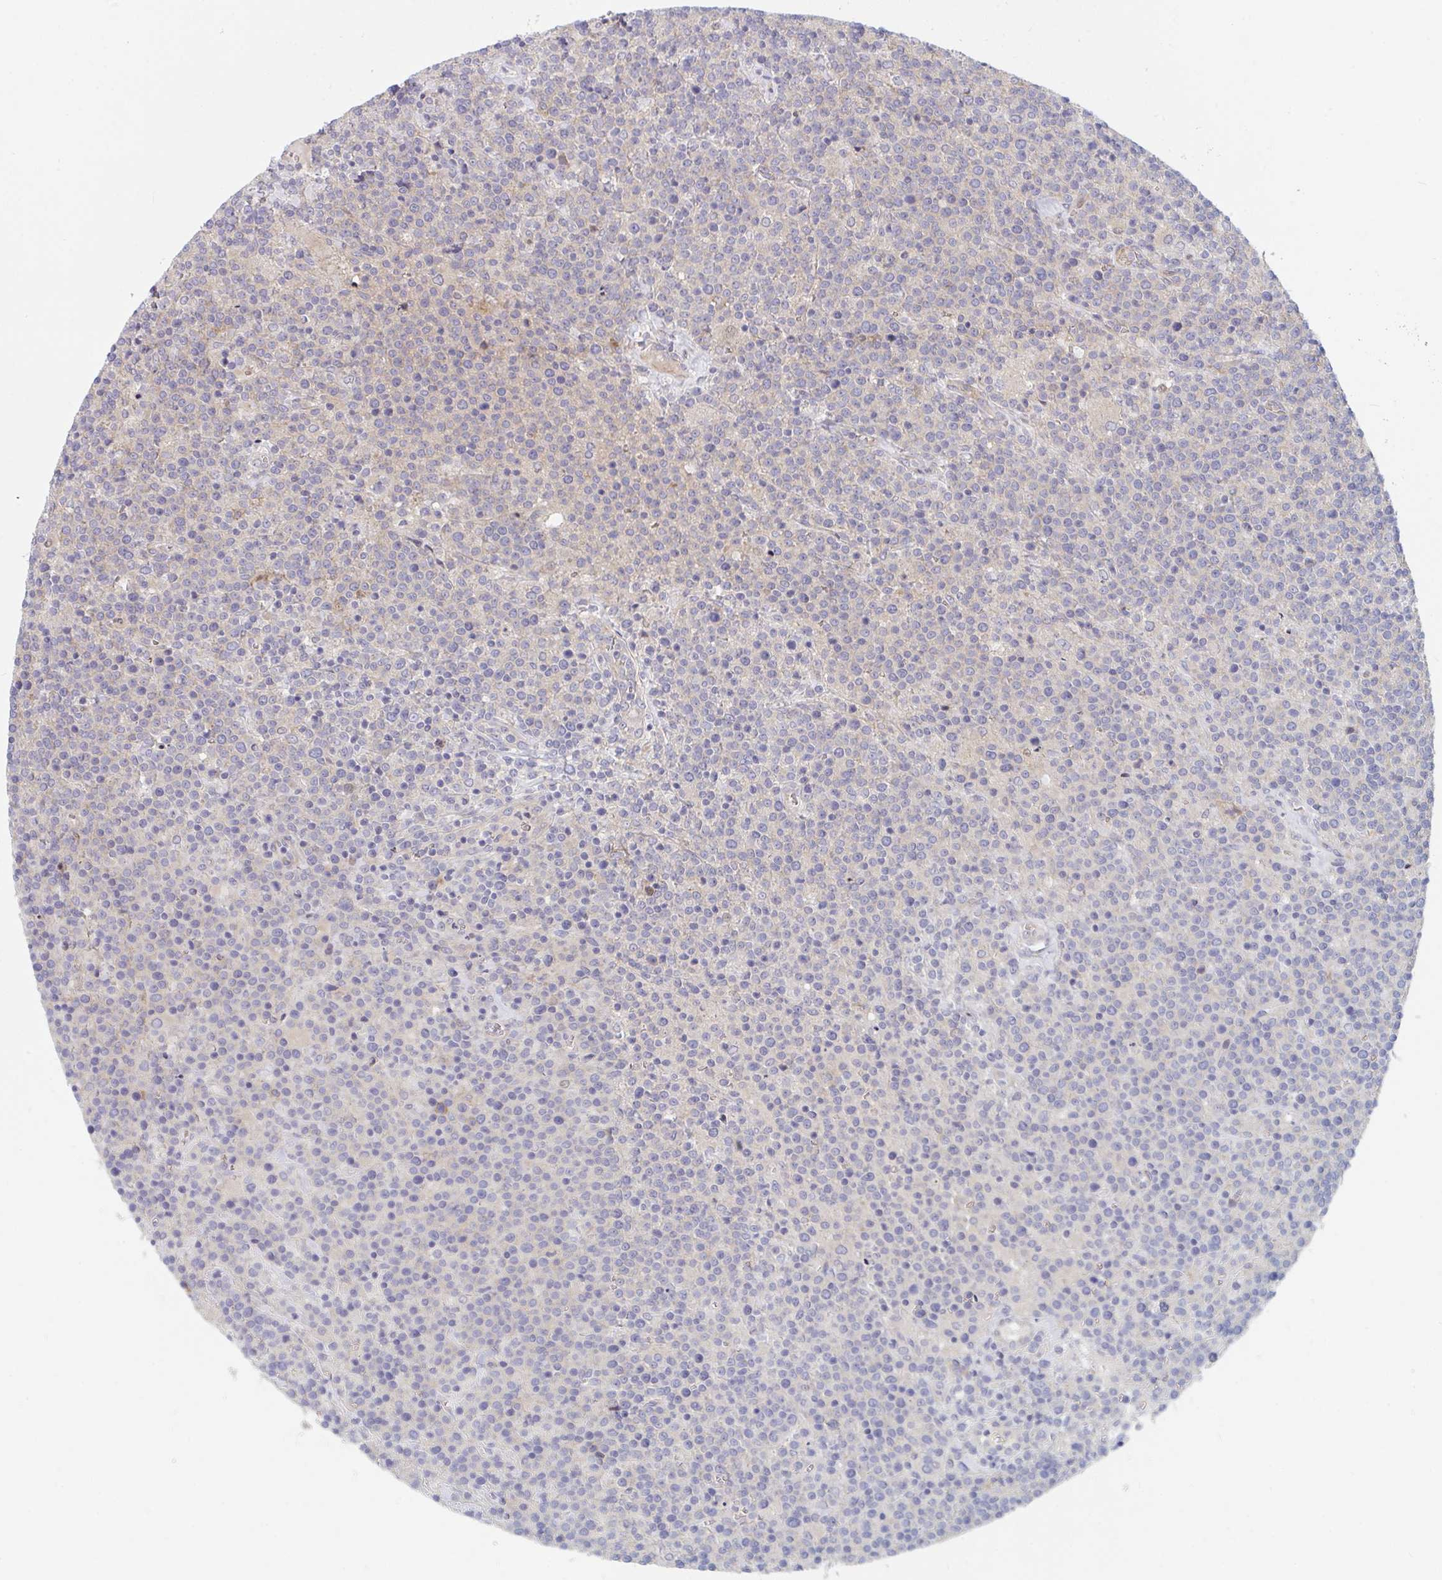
{"staining": {"intensity": "negative", "quantity": "none", "location": "none"}, "tissue": "lymphoma", "cell_type": "Tumor cells", "image_type": "cancer", "snomed": [{"axis": "morphology", "description": "Malignant lymphoma, non-Hodgkin's type, High grade"}, {"axis": "topography", "description": "Lymph node"}], "caption": "Immunohistochemical staining of human malignant lymphoma, non-Hodgkin's type (high-grade) shows no significant positivity in tumor cells.", "gene": "TNFSF4", "patient": {"sex": "male", "age": 61}}